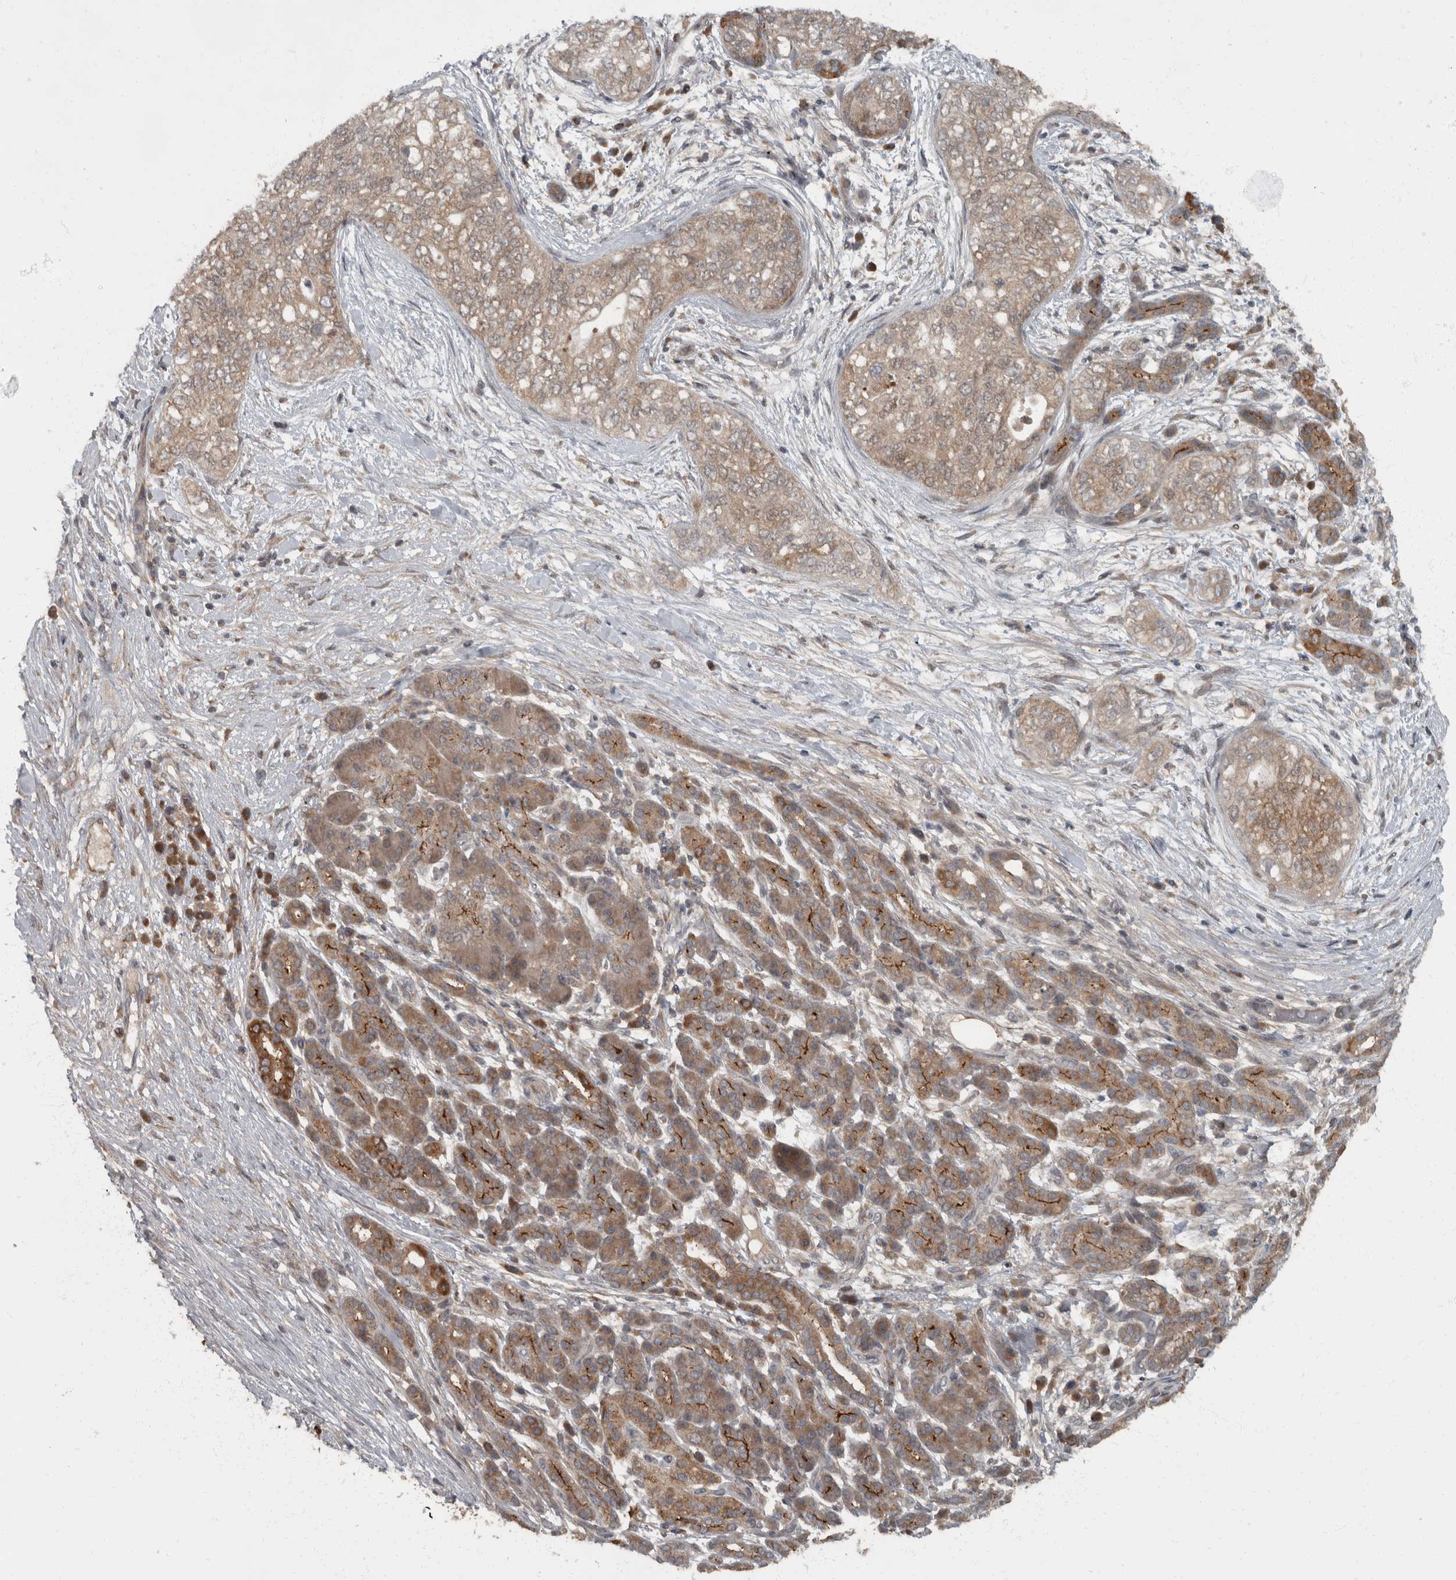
{"staining": {"intensity": "weak", "quantity": ">75%", "location": "cytoplasmic/membranous"}, "tissue": "pancreatic cancer", "cell_type": "Tumor cells", "image_type": "cancer", "snomed": [{"axis": "morphology", "description": "Adenocarcinoma, NOS"}, {"axis": "topography", "description": "Pancreas"}], "caption": "Pancreatic cancer stained with DAB immunohistochemistry shows low levels of weak cytoplasmic/membranous positivity in approximately >75% of tumor cells. (brown staining indicates protein expression, while blue staining denotes nuclei).", "gene": "RABGGTB", "patient": {"sex": "male", "age": 72}}